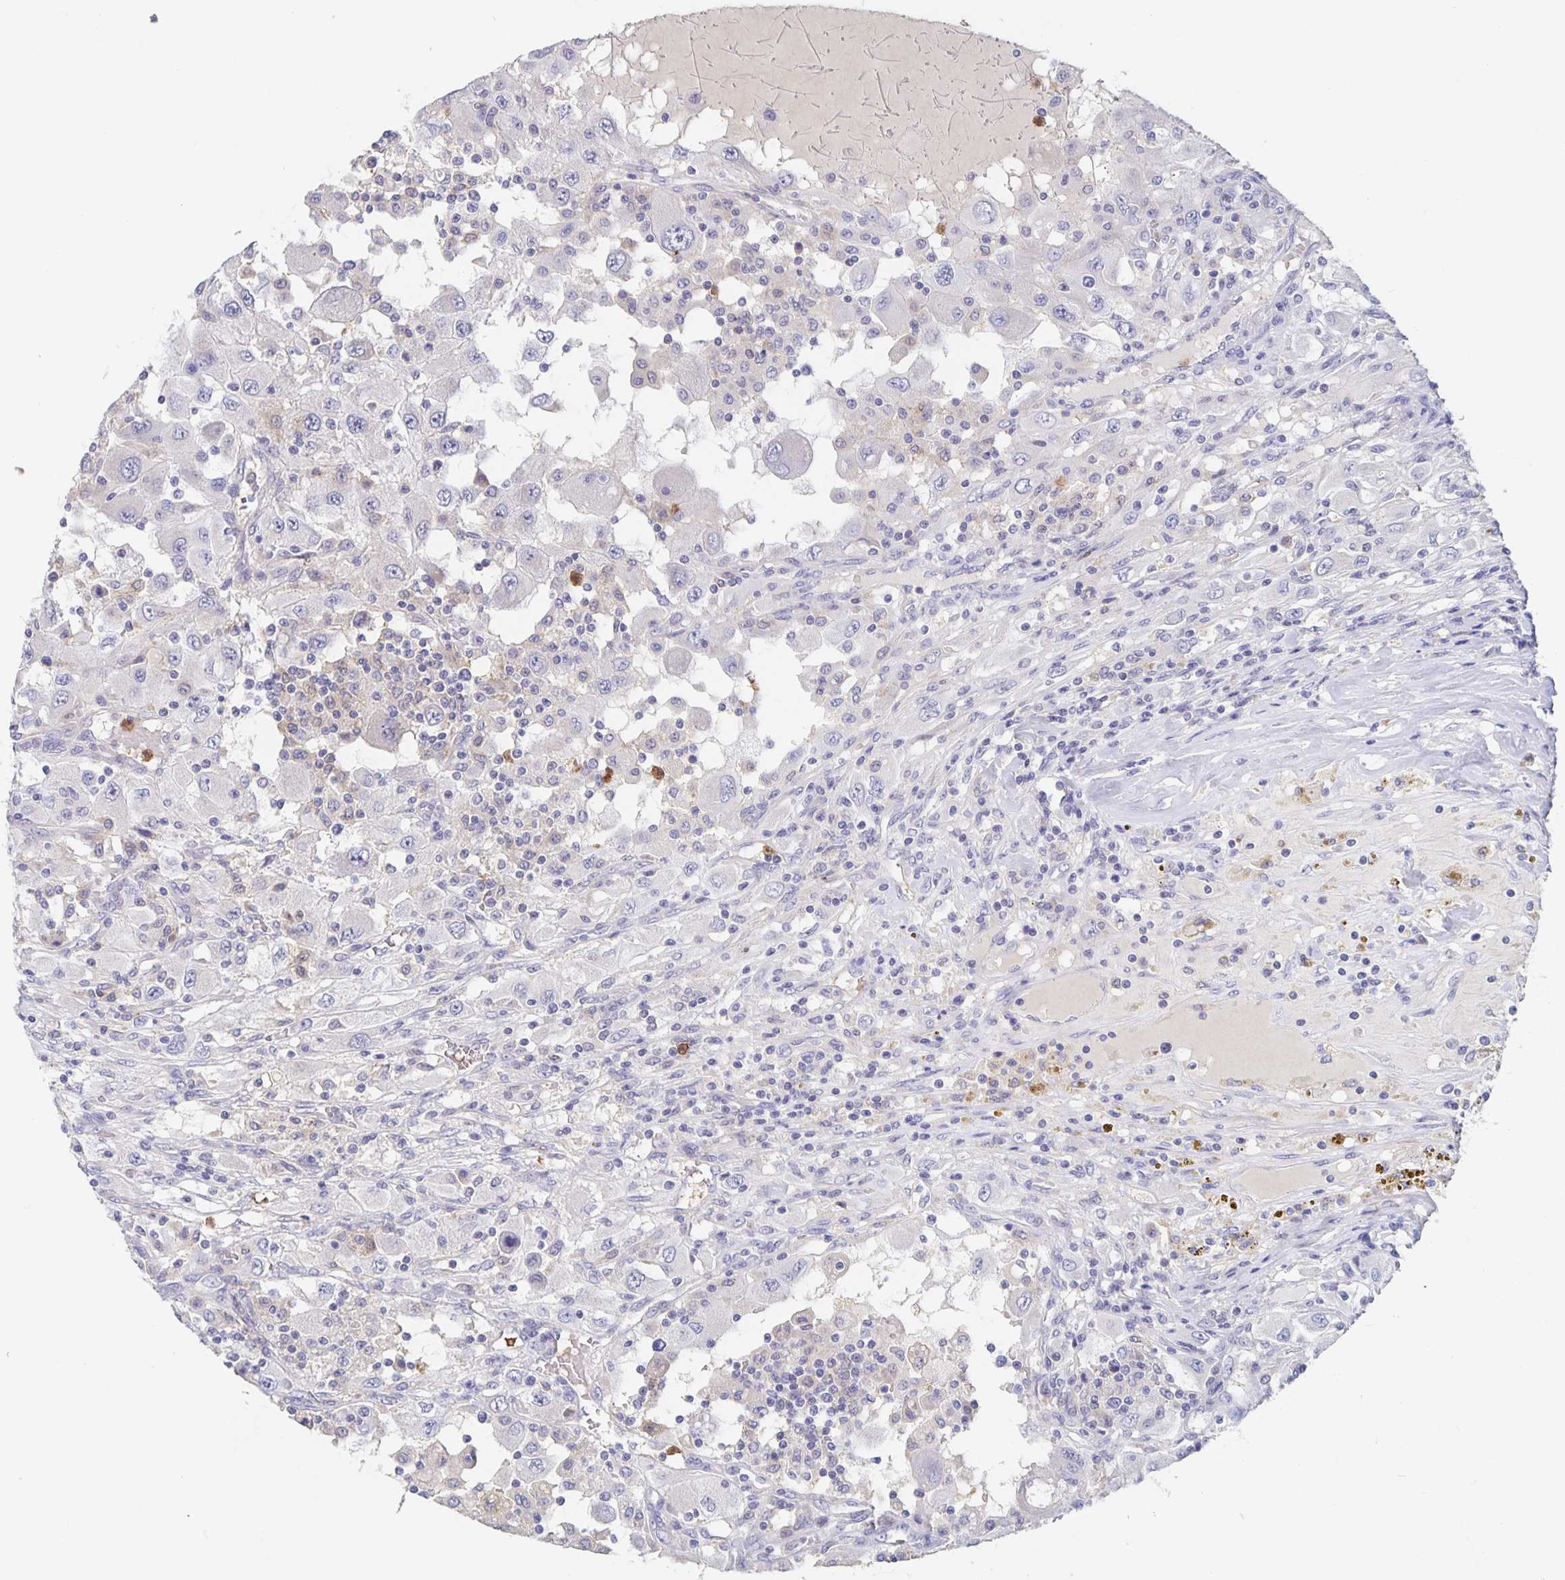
{"staining": {"intensity": "negative", "quantity": "none", "location": "none"}, "tissue": "renal cancer", "cell_type": "Tumor cells", "image_type": "cancer", "snomed": [{"axis": "morphology", "description": "Adenocarcinoma, NOS"}, {"axis": "topography", "description": "Kidney"}], "caption": "Adenocarcinoma (renal) stained for a protein using immunohistochemistry shows no staining tumor cells.", "gene": "CDC42BPG", "patient": {"sex": "female", "age": 67}}